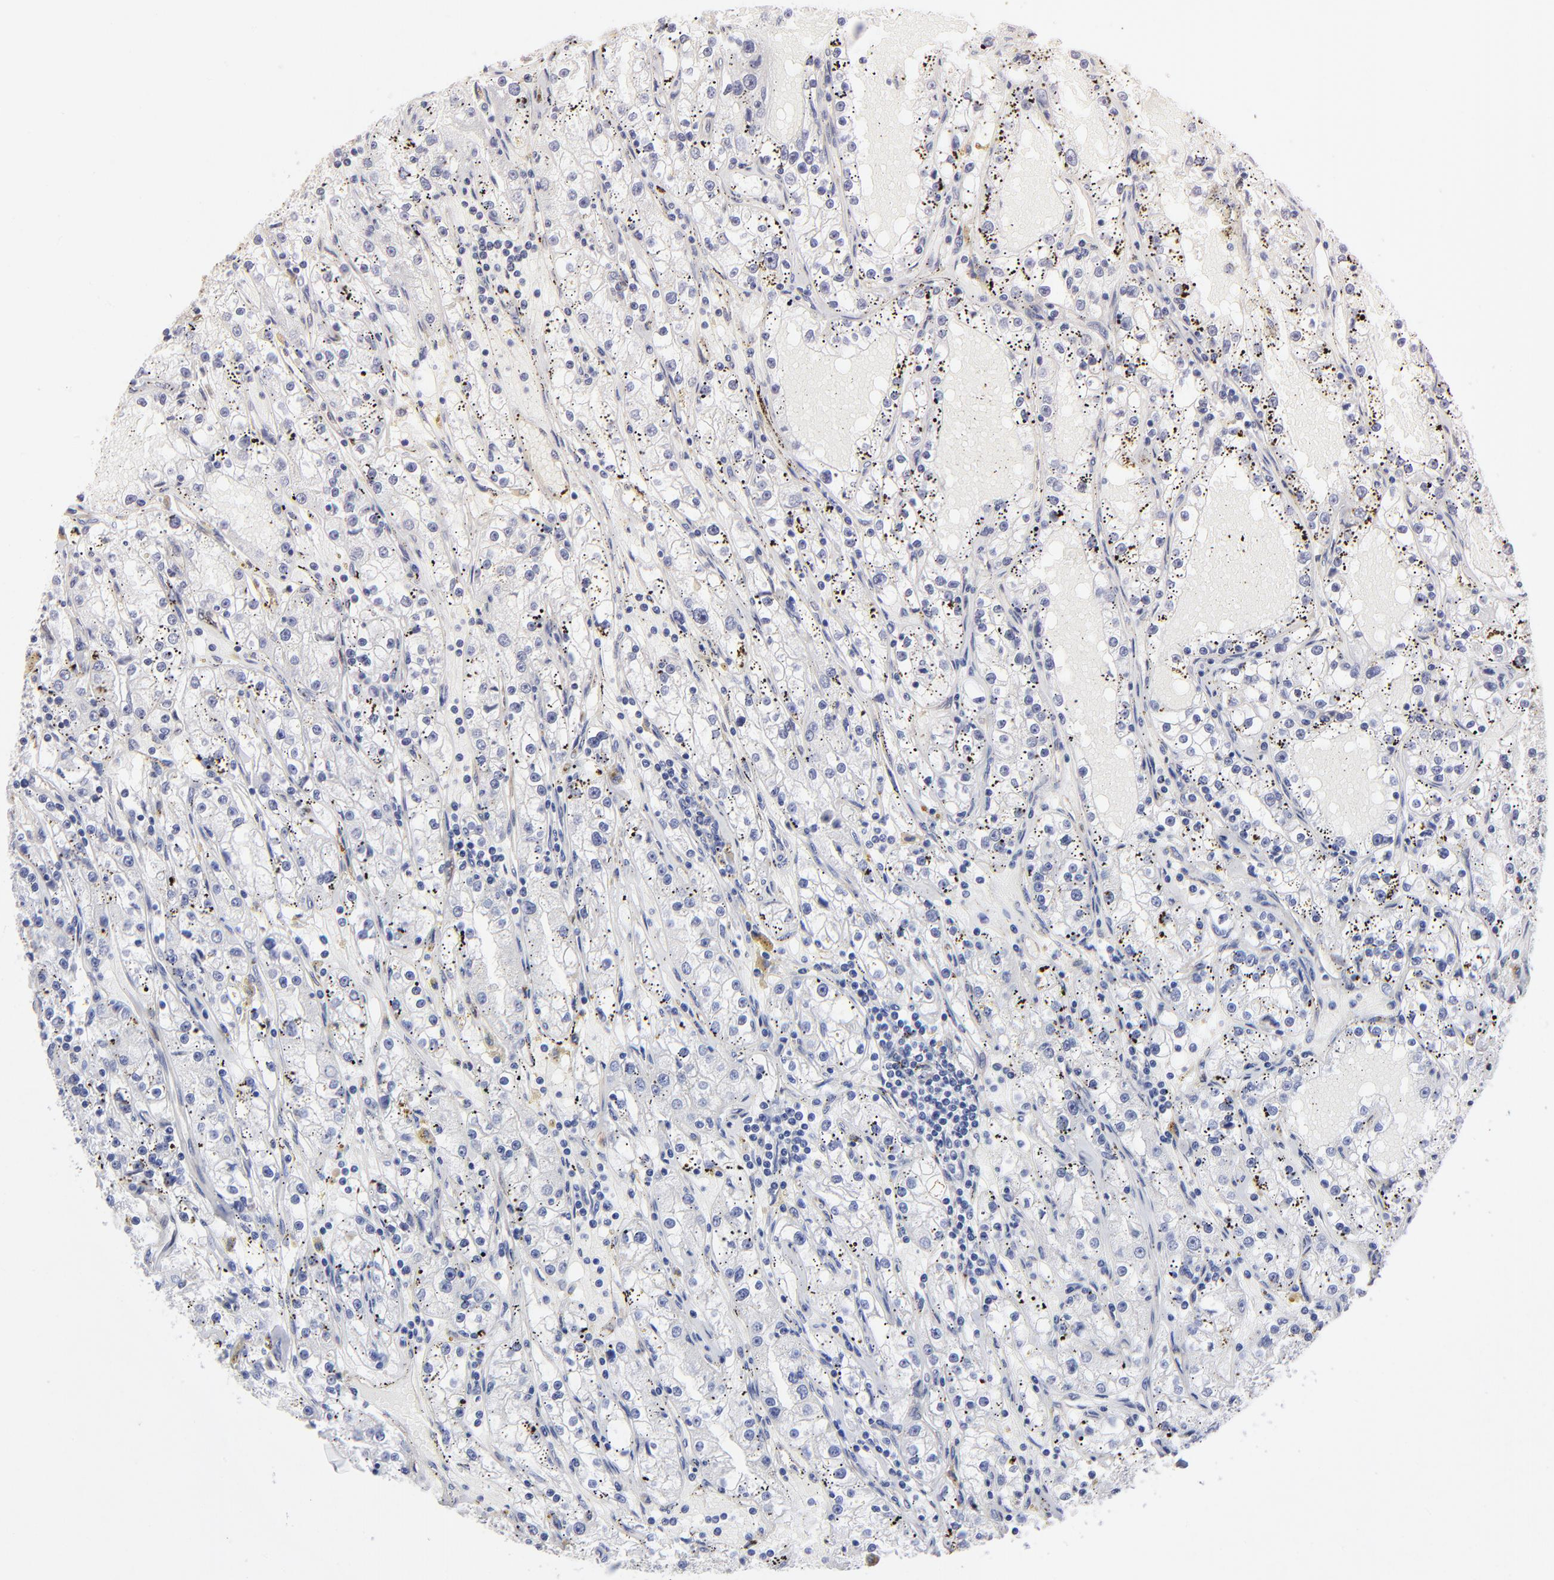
{"staining": {"intensity": "negative", "quantity": "none", "location": "none"}, "tissue": "renal cancer", "cell_type": "Tumor cells", "image_type": "cancer", "snomed": [{"axis": "morphology", "description": "Adenocarcinoma, NOS"}, {"axis": "topography", "description": "Kidney"}], "caption": "Renal adenocarcinoma was stained to show a protein in brown. There is no significant expression in tumor cells.", "gene": "CILP", "patient": {"sex": "male", "age": 56}}